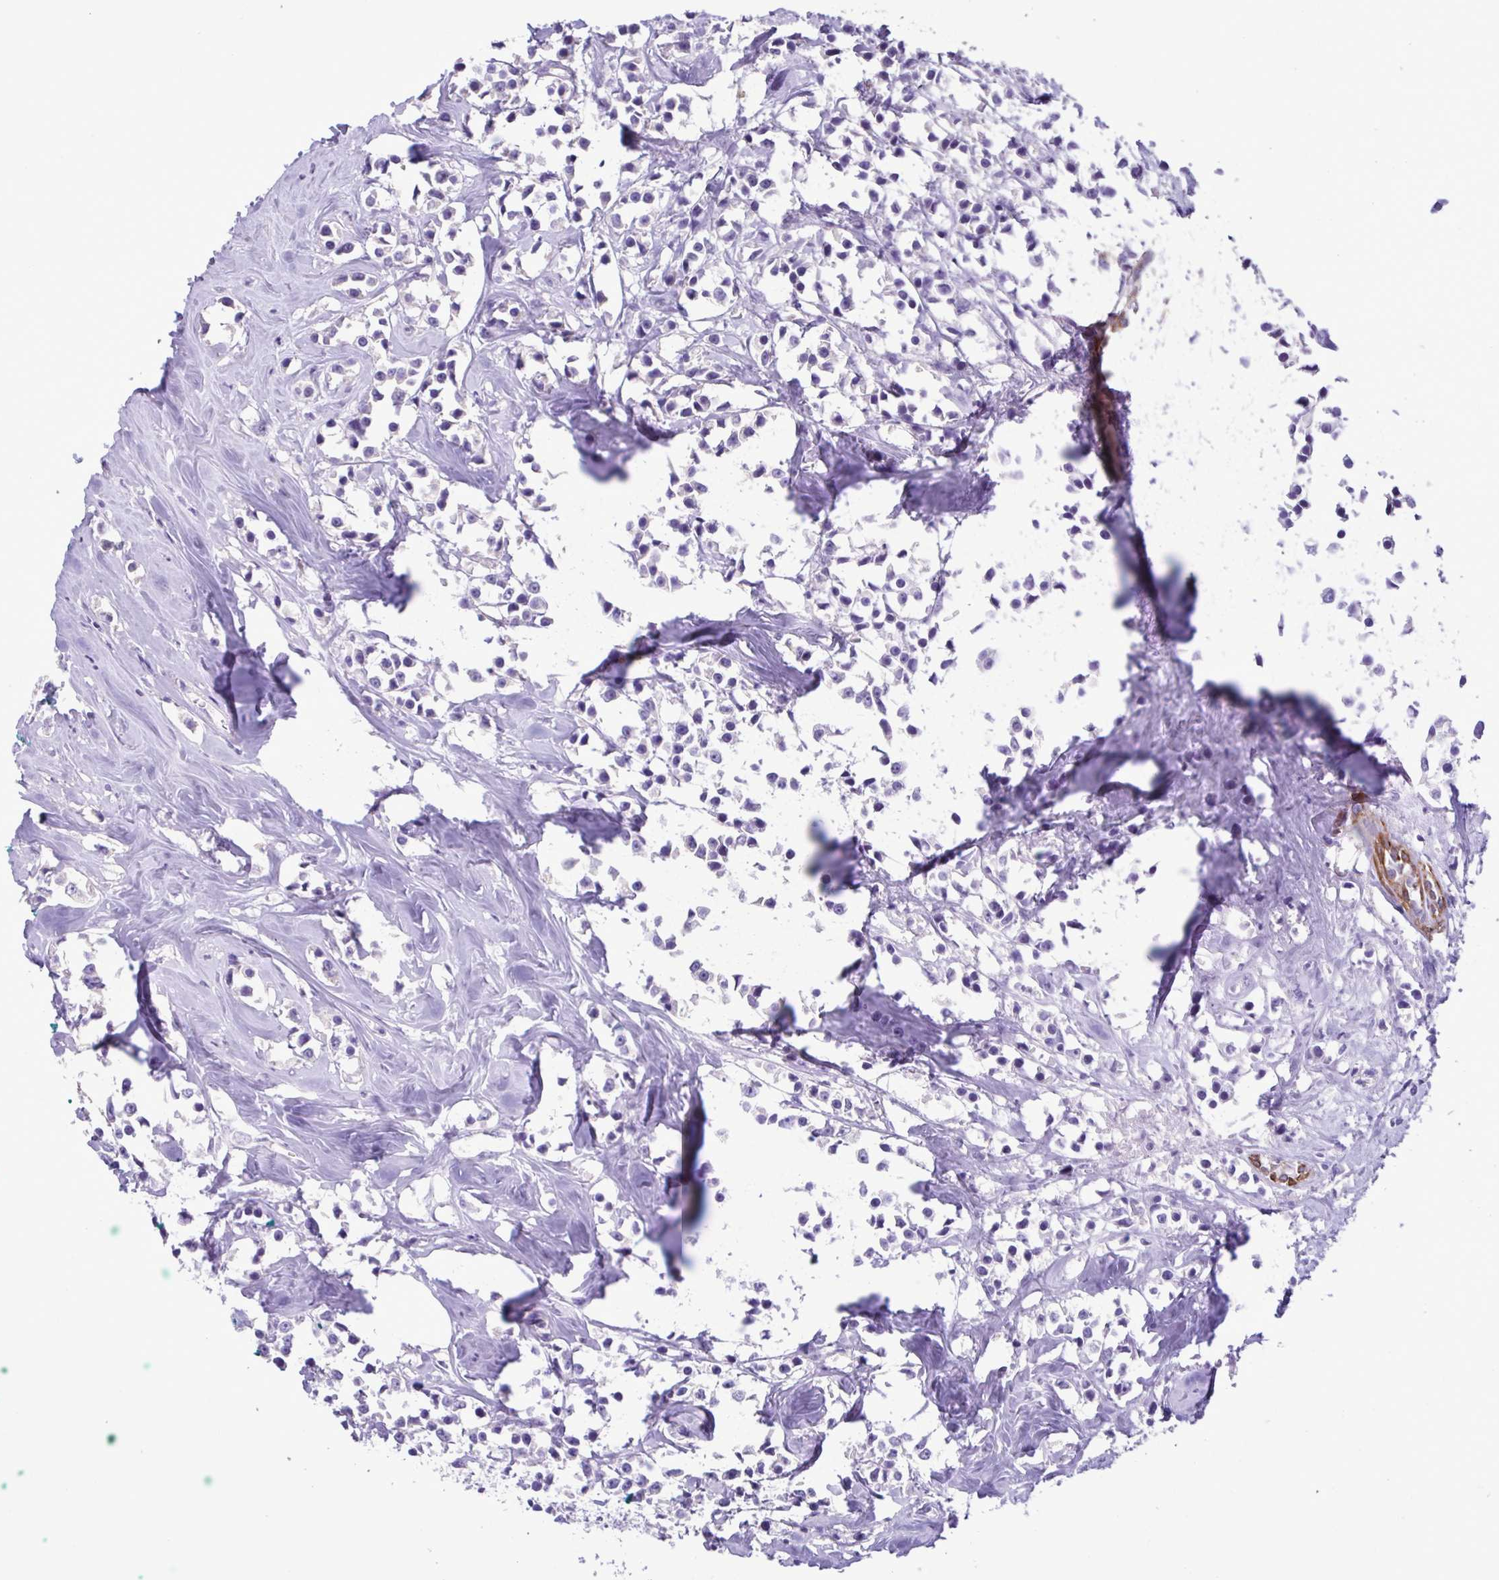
{"staining": {"intensity": "negative", "quantity": "none", "location": "none"}, "tissue": "breast cancer", "cell_type": "Tumor cells", "image_type": "cancer", "snomed": [{"axis": "morphology", "description": "Duct carcinoma"}, {"axis": "topography", "description": "Breast"}], "caption": "An immunohistochemistry micrograph of breast invasive ductal carcinoma is shown. There is no staining in tumor cells of breast invasive ductal carcinoma.", "gene": "PLA2G4E", "patient": {"sex": "female", "age": 80}}